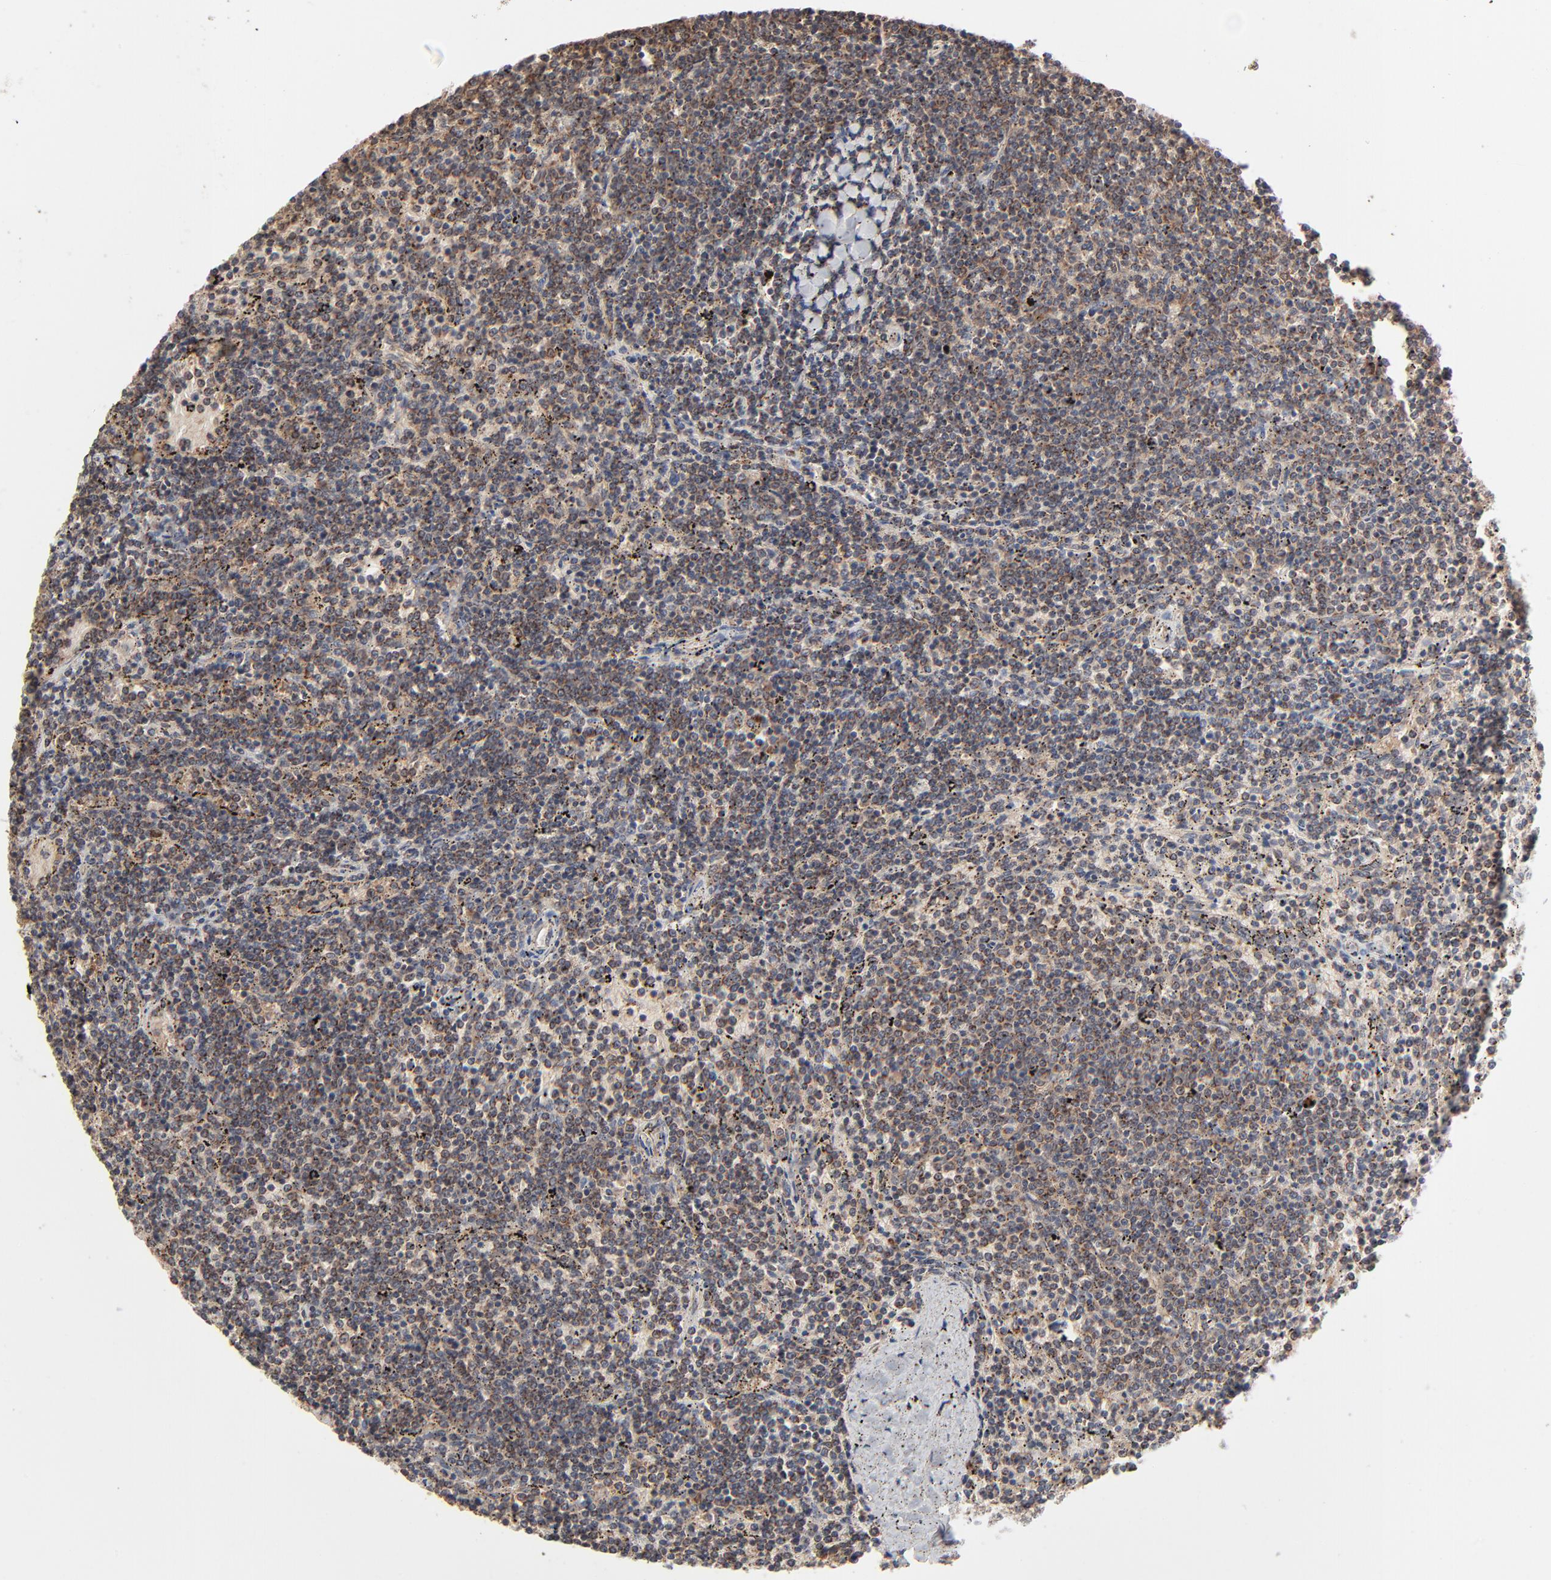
{"staining": {"intensity": "moderate", "quantity": ">75%", "location": "cytoplasmic/membranous"}, "tissue": "lymphoma", "cell_type": "Tumor cells", "image_type": "cancer", "snomed": [{"axis": "morphology", "description": "Malignant lymphoma, non-Hodgkin's type, Low grade"}, {"axis": "topography", "description": "Spleen"}], "caption": "Lymphoma stained for a protein (brown) reveals moderate cytoplasmic/membranous positive expression in approximately >75% of tumor cells.", "gene": "ABLIM3", "patient": {"sex": "female", "age": 50}}